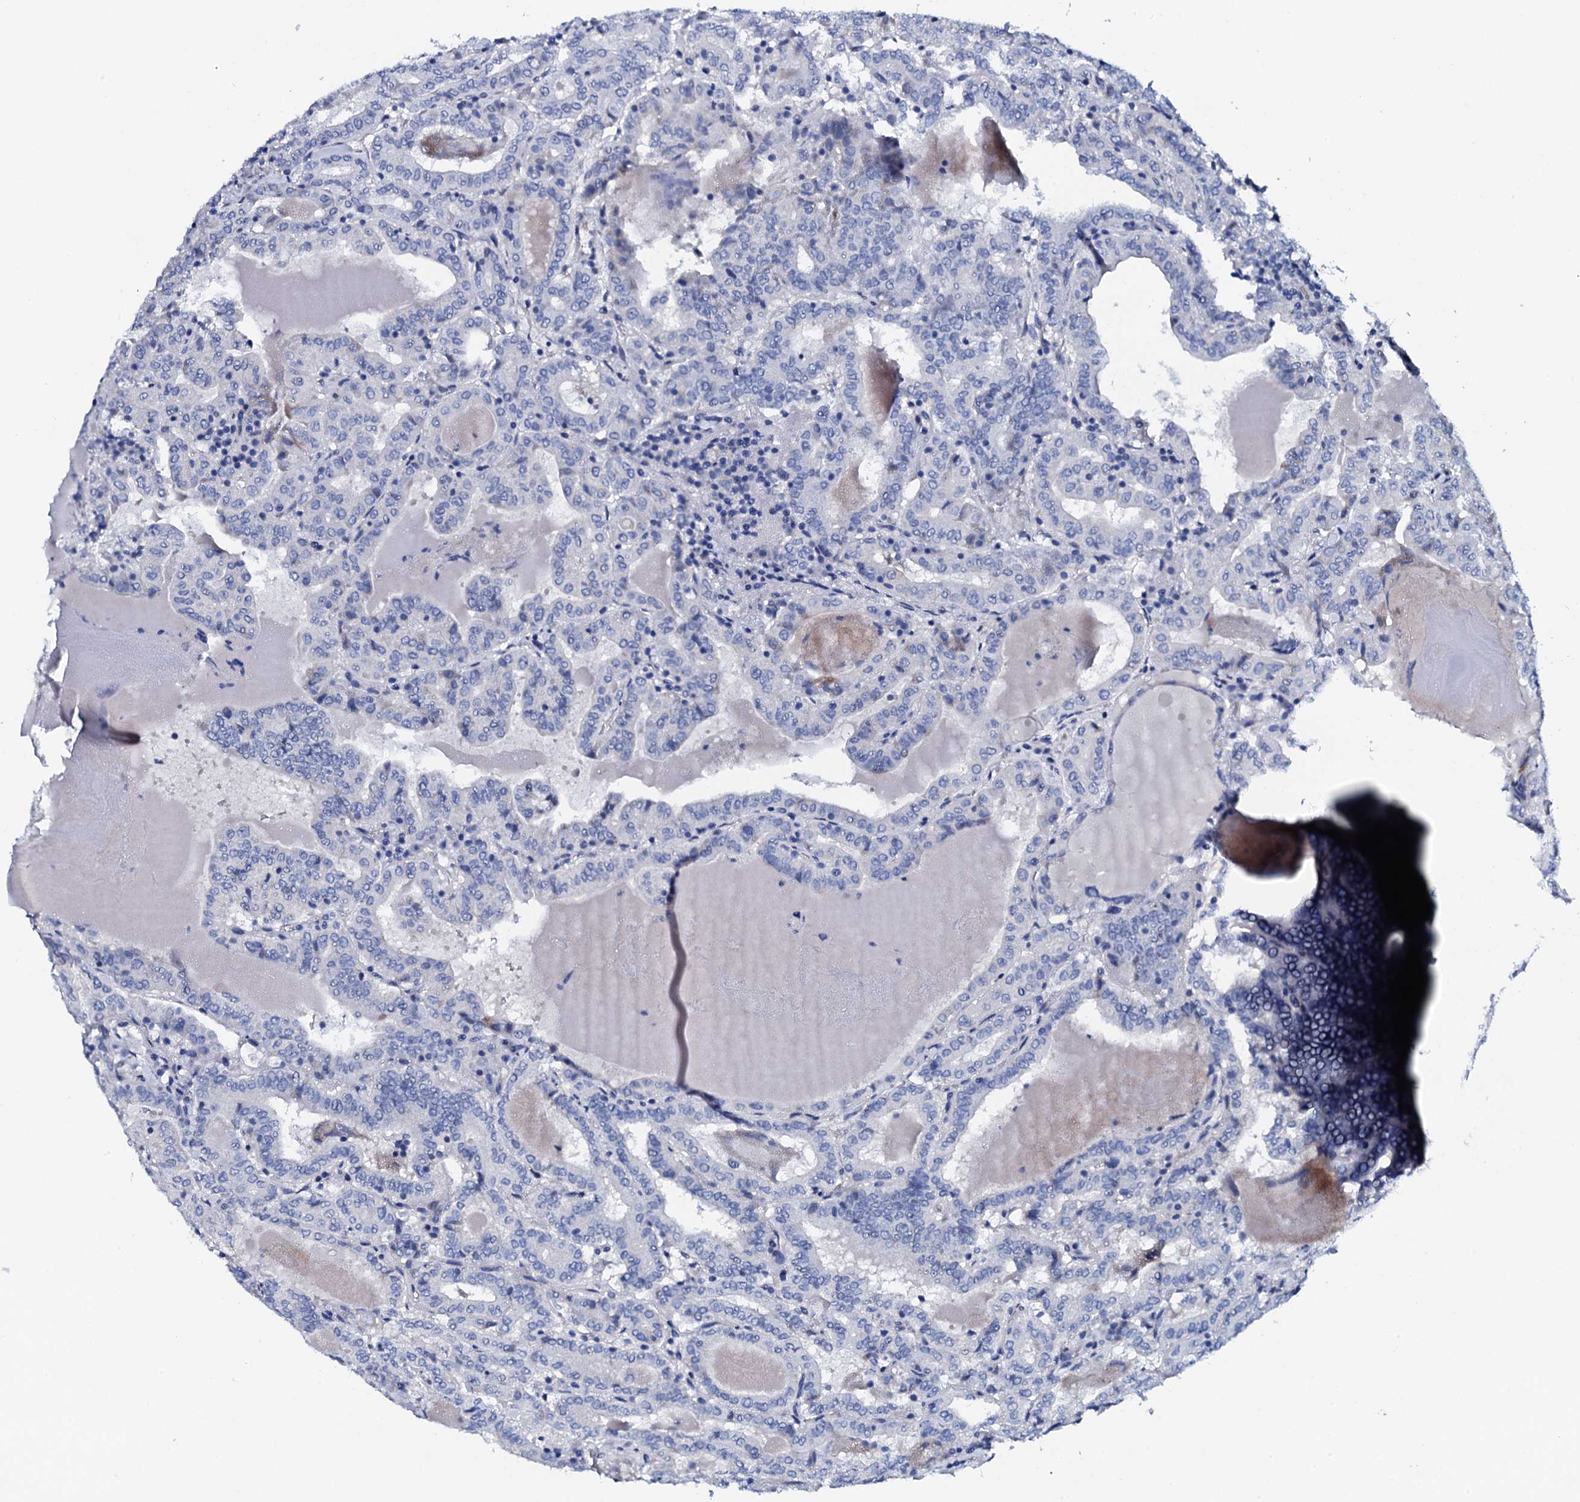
{"staining": {"intensity": "negative", "quantity": "none", "location": "none"}, "tissue": "thyroid cancer", "cell_type": "Tumor cells", "image_type": "cancer", "snomed": [{"axis": "morphology", "description": "Papillary adenocarcinoma, NOS"}, {"axis": "topography", "description": "Thyroid gland"}], "caption": "Immunohistochemistry of thyroid papillary adenocarcinoma displays no staining in tumor cells.", "gene": "GYS2", "patient": {"sex": "female", "age": 72}}